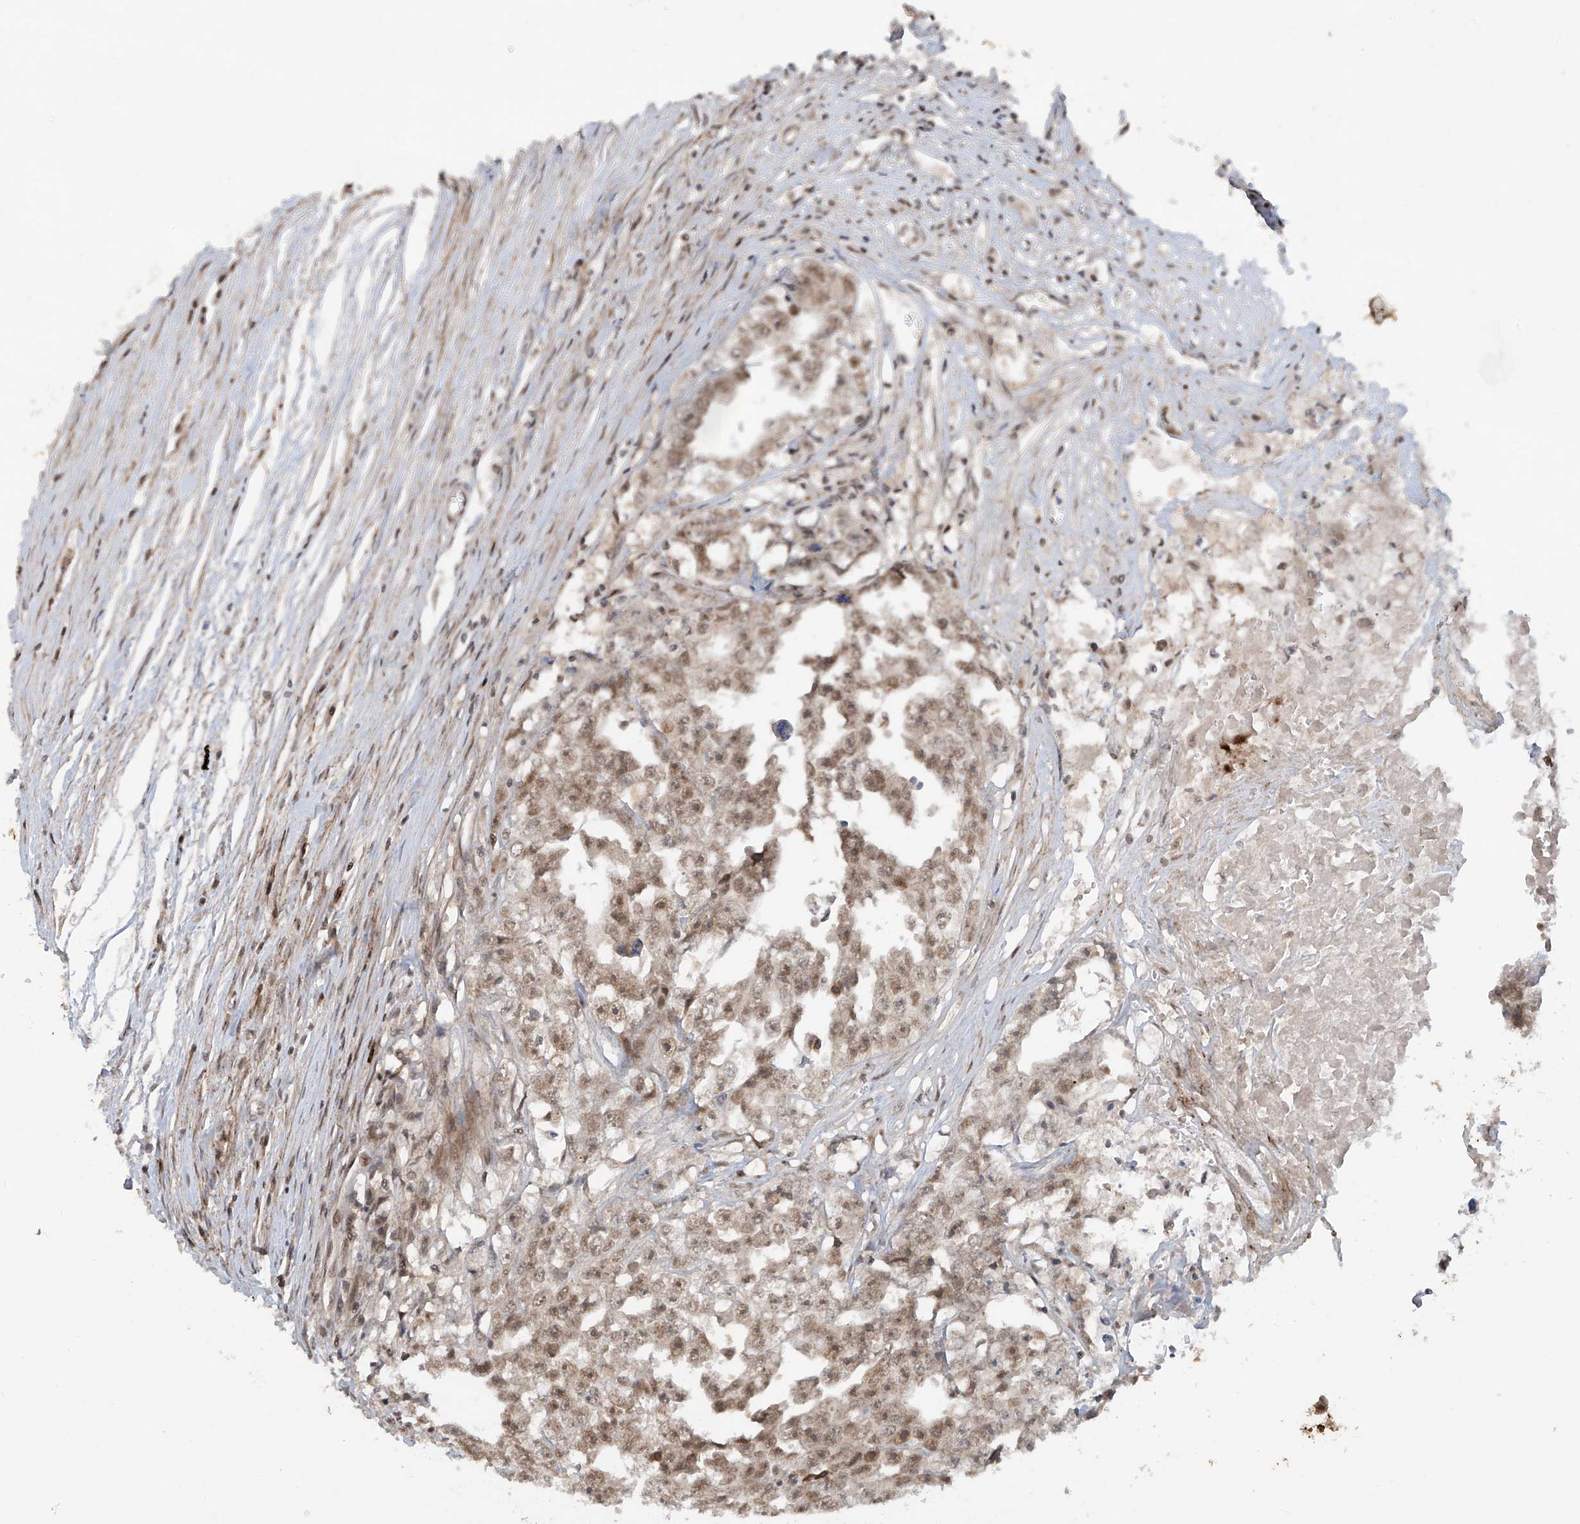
{"staining": {"intensity": "moderate", "quantity": ">75%", "location": "nuclear"}, "tissue": "testis cancer", "cell_type": "Tumor cells", "image_type": "cancer", "snomed": [{"axis": "morphology", "description": "Seminoma, NOS"}, {"axis": "morphology", "description": "Carcinoma, Embryonal, NOS"}, {"axis": "topography", "description": "Testis"}], "caption": "Protein expression analysis of human testis embryonal carcinoma reveals moderate nuclear positivity in about >75% of tumor cells.", "gene": "LAGE3", "patient": {"sex": "male", "age": 43}}